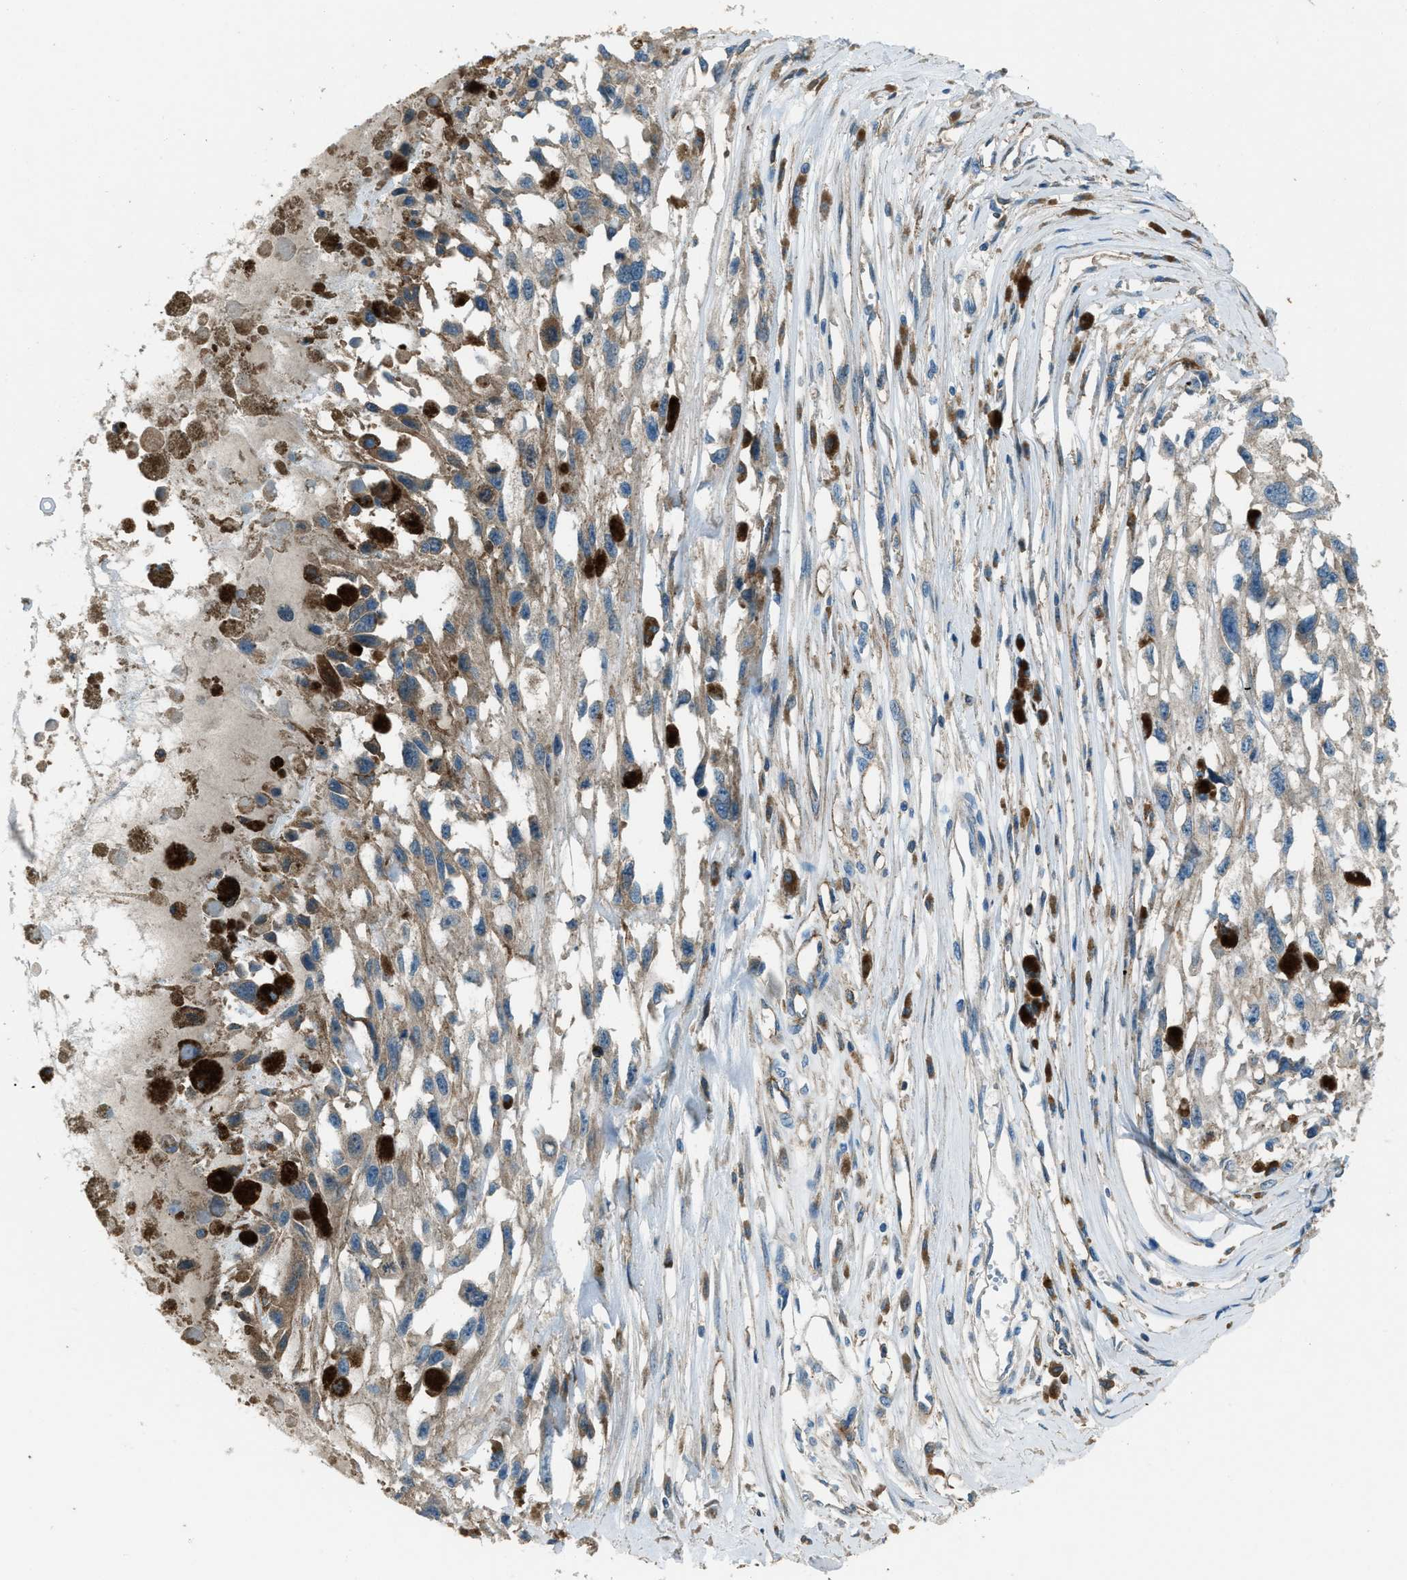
{"staining": {"intensity": "negative", "quantity": "none", "location": "none"}, "tissue": "melanoma", "cell_type": "Tumor cells", "image_type": "cancer", "snomed": [{"axis": "morphology", "description": "Malignant melanoma, Metastatic site"}, {"axis": "topography", "description": "Lymph node"}], "caption": "The photomicrograph displays no significant staining in tumor cells of malignant melanoma (metastatic site).", "gene": "SVIL", "patient": {"sex": "male", "age": 59}}